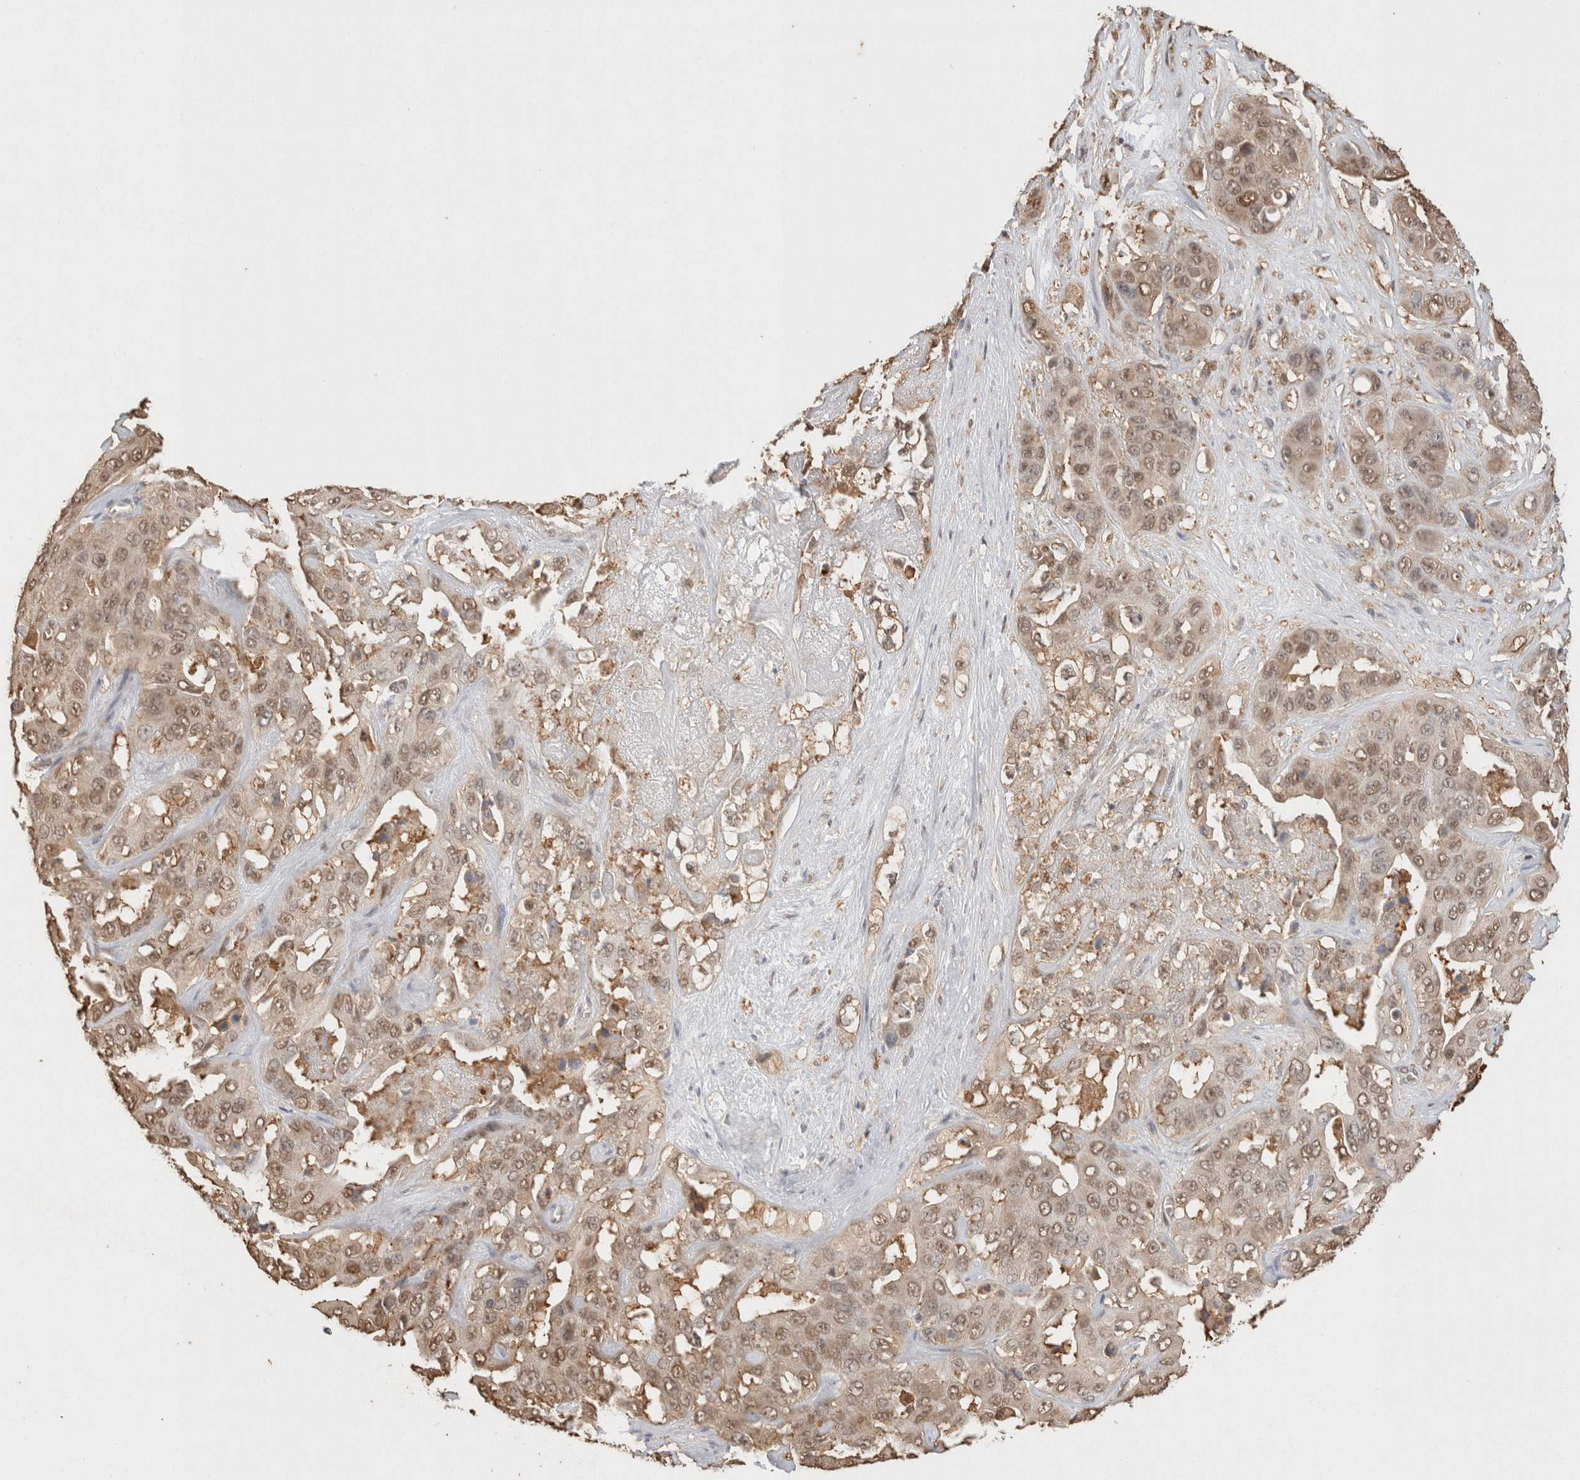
{"staining": {"intensity": "weak", "quantity": ">75%", "location": "cytoplasmic/membranous,nuclear"}, "tissue": "liver cancer", "cell_type": "Tumor cells", "image_type": "cancer", "snomed": [{"axis": "morphology", "description": "Cholangiocarcinoma"}, {"axis": "topography", "description": "Liver"}], "caption": "Liver cancer (cholangiocarcinoma) stained with a protein marker exhibits weak staining in tumor cells.", "gene": "YWHAH", "patient": {"sex": "female", "age": 52}}